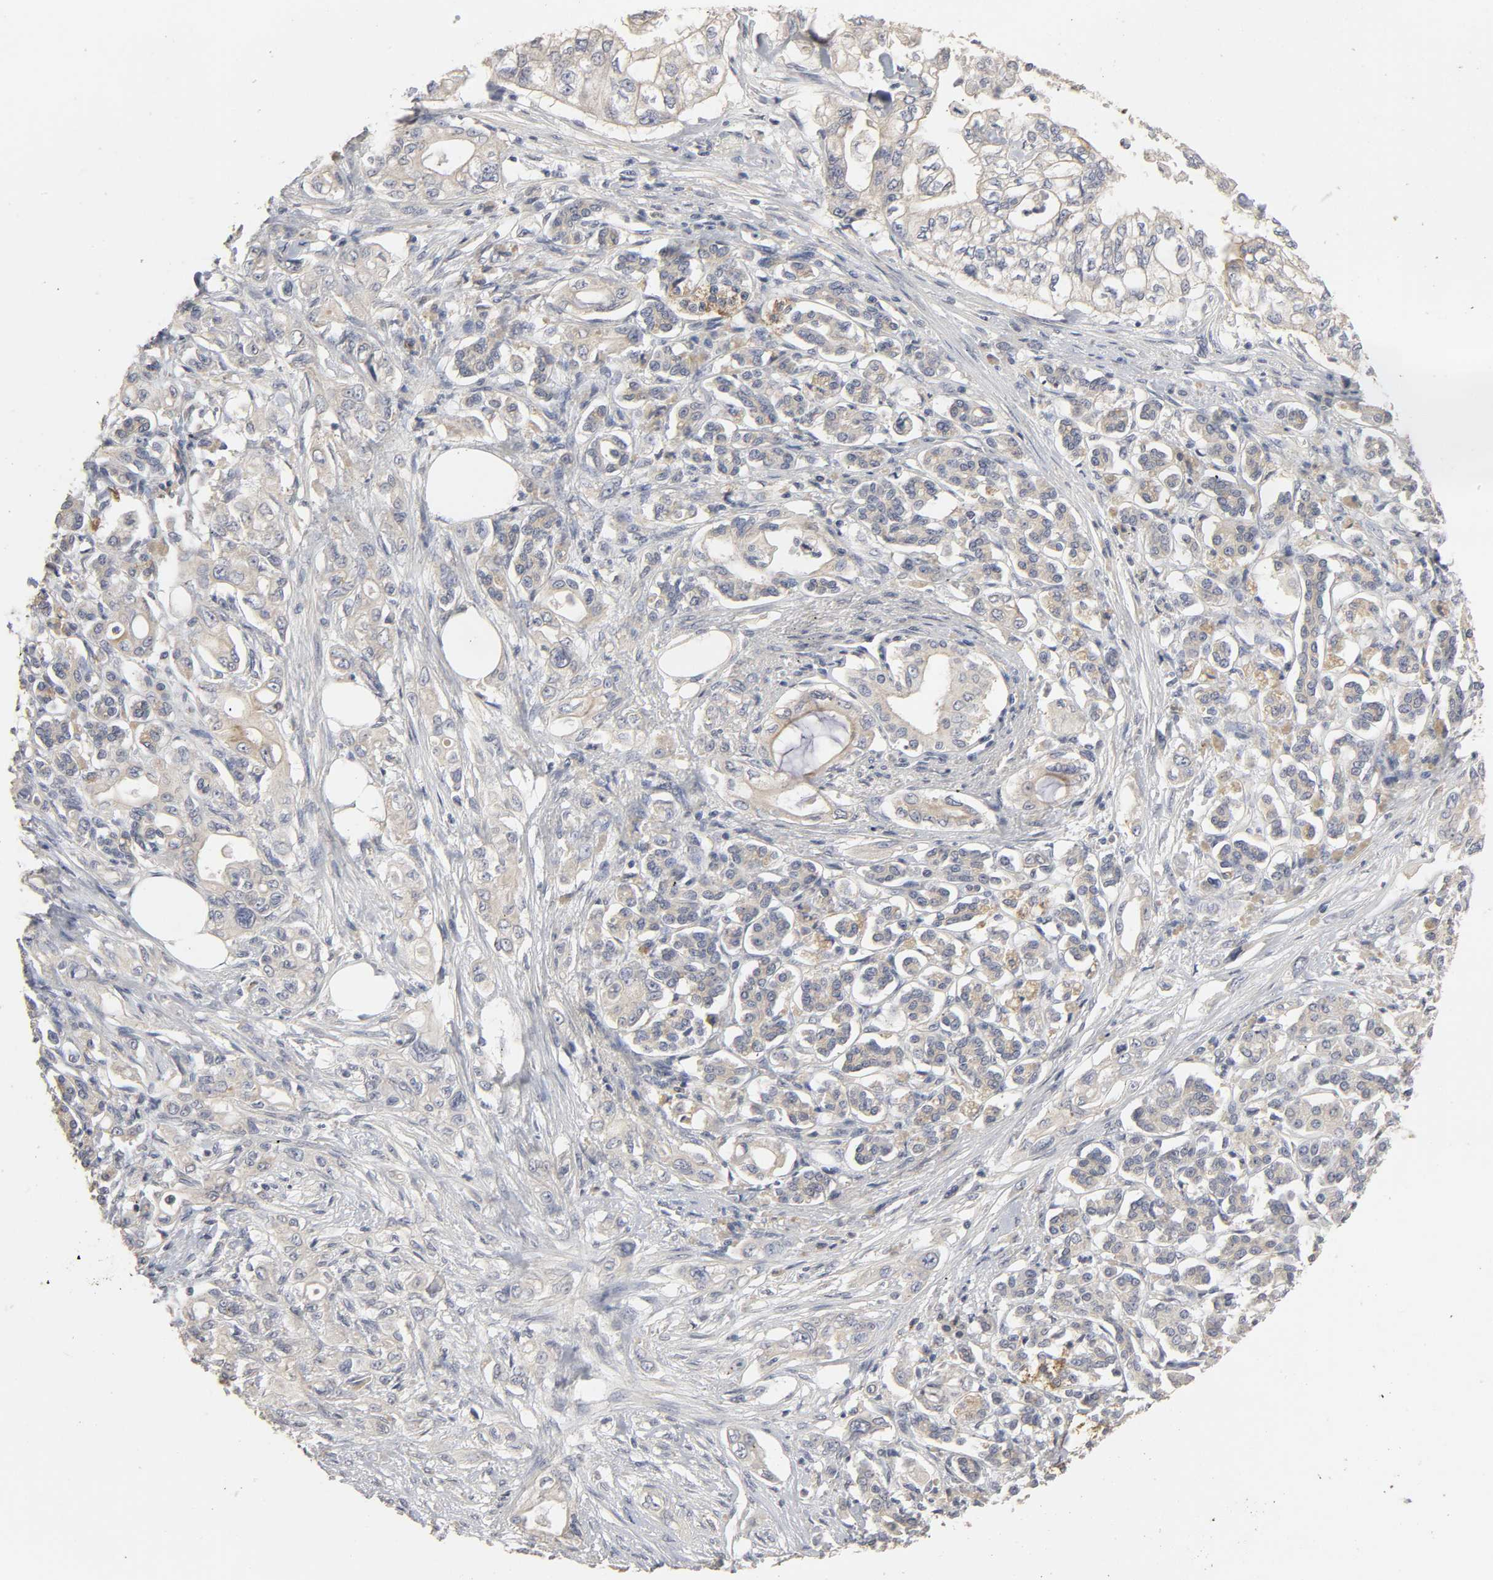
{"staining": {"intensity": "weak", "quantity": "<25%", "location": "cytoplasmic/membranous"}, "tissue": "pancreatic cancer", "cell_type": "Tumor cells", "image_type": "cancer", "snomed": [{"axis": "morphology", "description": "Normal tissue, NOS"}, {"axis": "topography", "description": "Pancreas"}], "caption": "DAB (3,3'-diaminobenzidine) immunohistochemical staining of pancreatic cancer reveals no significant staining in tumor cells.", "gene": "SLC10A2", "patient": {"sex": "male", "age": 42}}